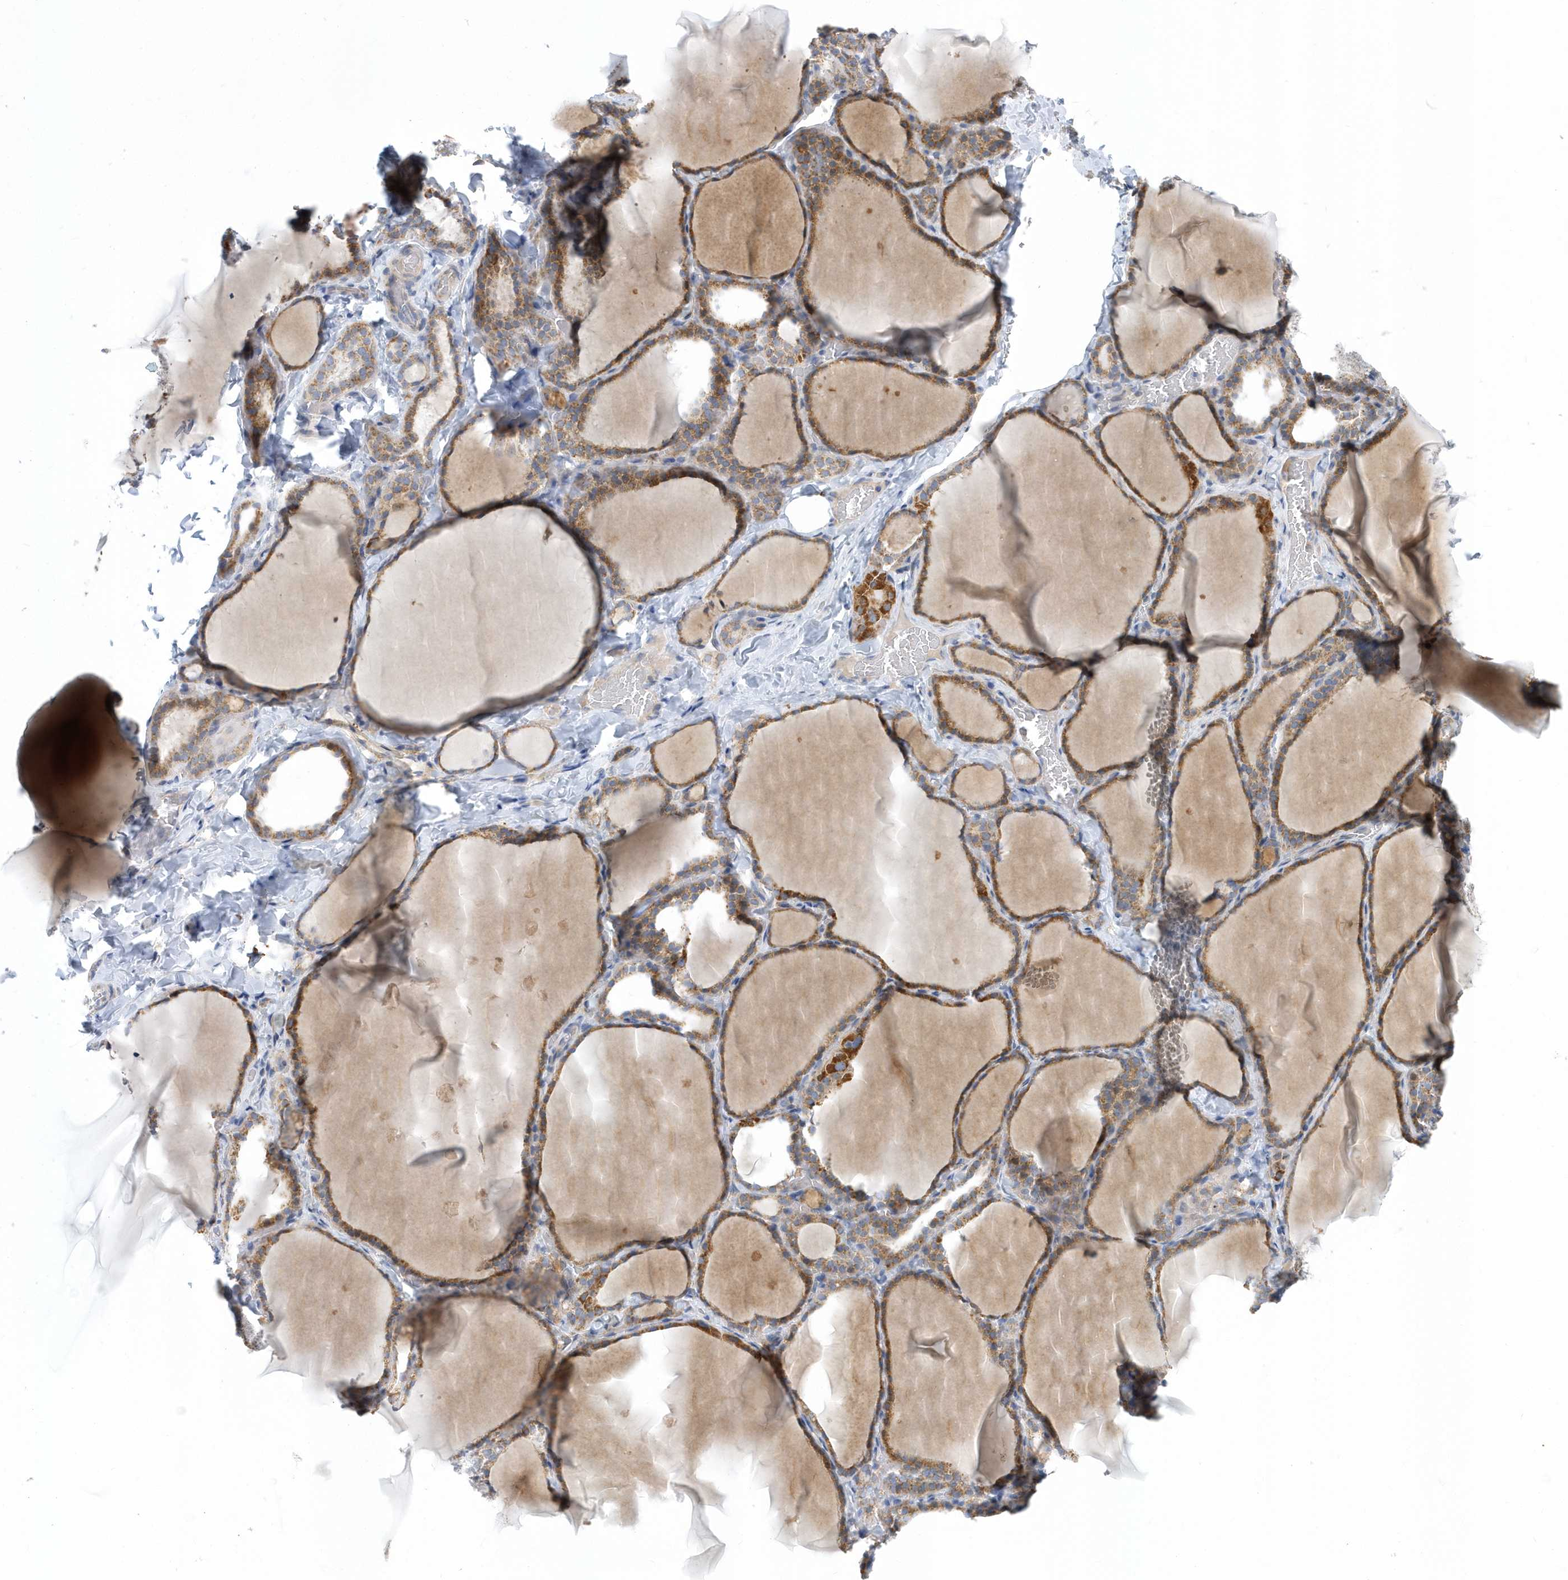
{"staining": {"intensity": "moderate", "quantity": ">75%", "location": "cytoplasmic/membranous"}, "tissue": "thyroid gland", "cell_type": "Glandular cells", "image_type": "normal", "snomed": [{"axis": "morphology", "description": "Normal tissue, NOS"}, {"axis": "topography", "description": "Thyroid gland"}], "caption": "Immunohistochemistry (DAB) staining of benign thyroid gland exhibits moderate cytoplasmic/membranous protein staining in approximately >75% of glandular cells.", "gene": "VWA5B2", "patient": {"sex": "female", "age": 22}}